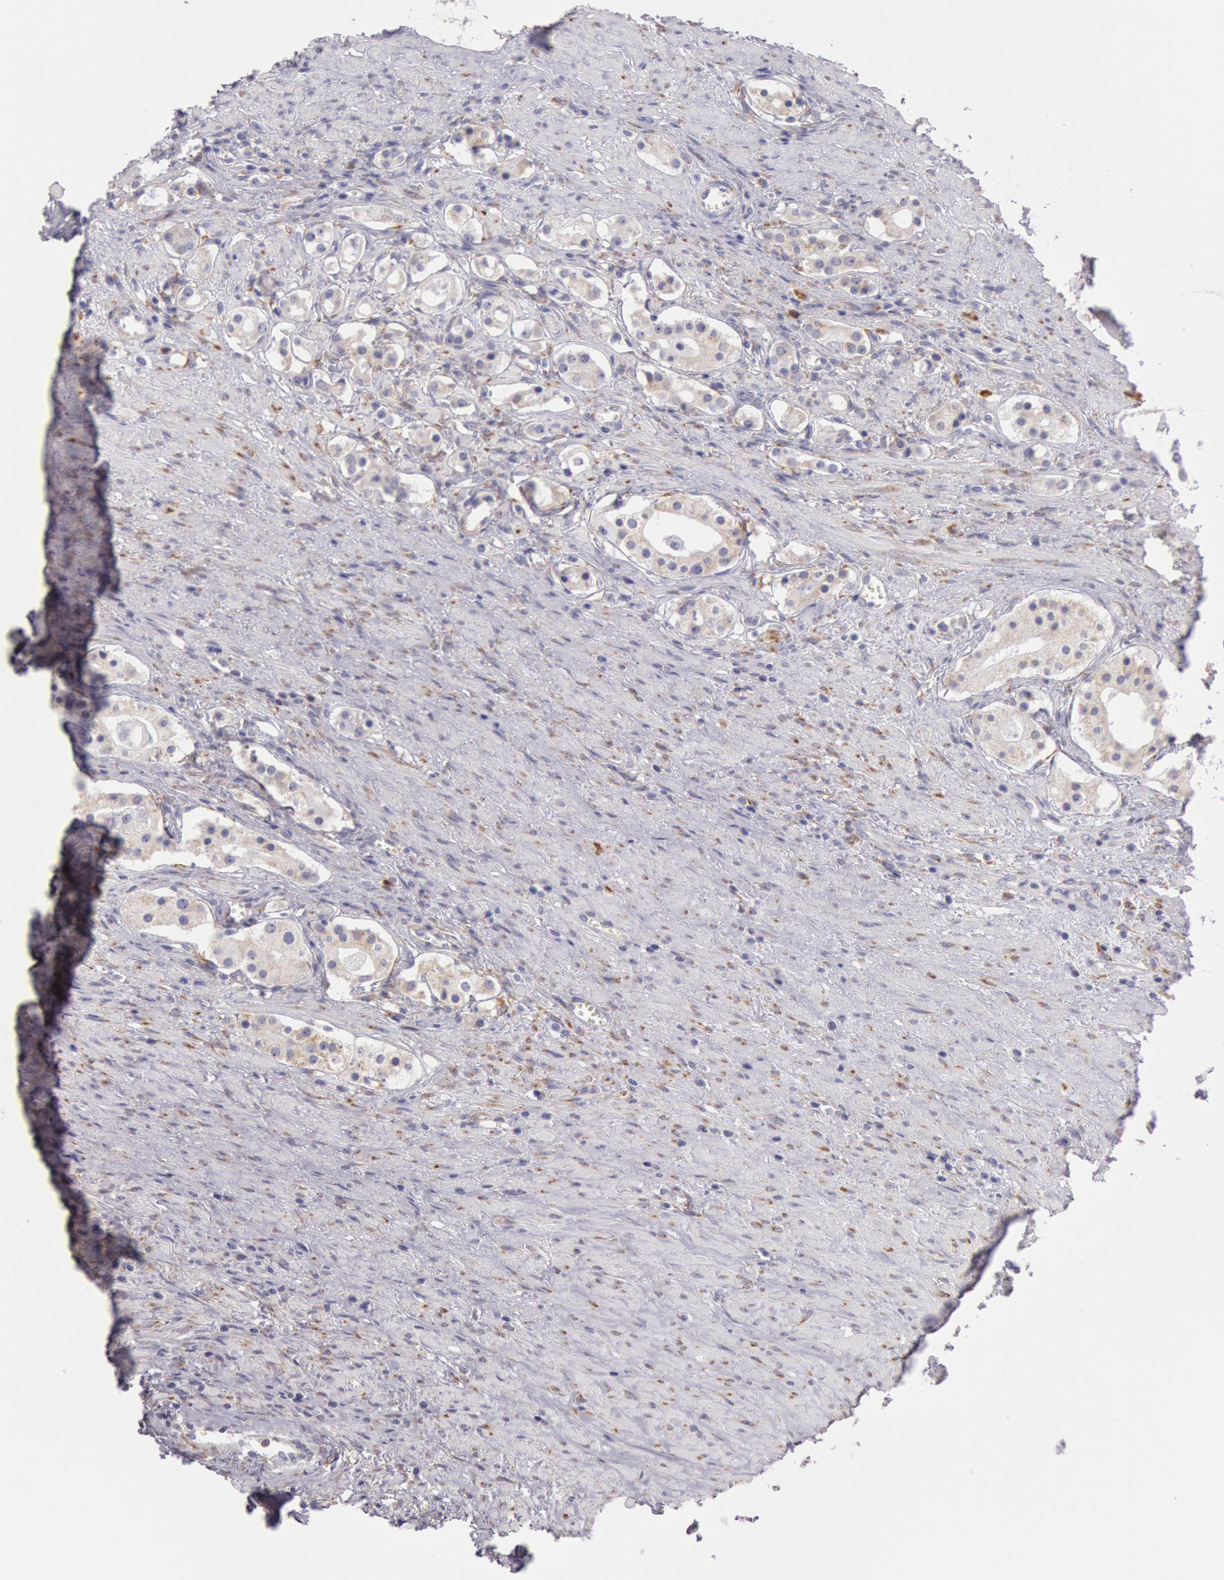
{"staining": {"intensity": "weak", "quantity": "25%-75%", "location": "cytoplasmic/membranous"}, "tissue": "prostate cancer", "cell_type": "Tumor cells", "image_type": "cancer", "snomed": [{"axis": "morphology", "description": "Adenocarcinoma, Medium grade"}, {"axis": "topography", "description": "Prostate"}], "caption": "Weak cytoplasmic/membranous positivity for a protein is identified in approximately 25%-75% of tumor cells of prostate medium-grade adenocarcinoma using immunohistochemistry.", "gene": "CIDEB", "patient": {"sex": "male", "age": 73}}